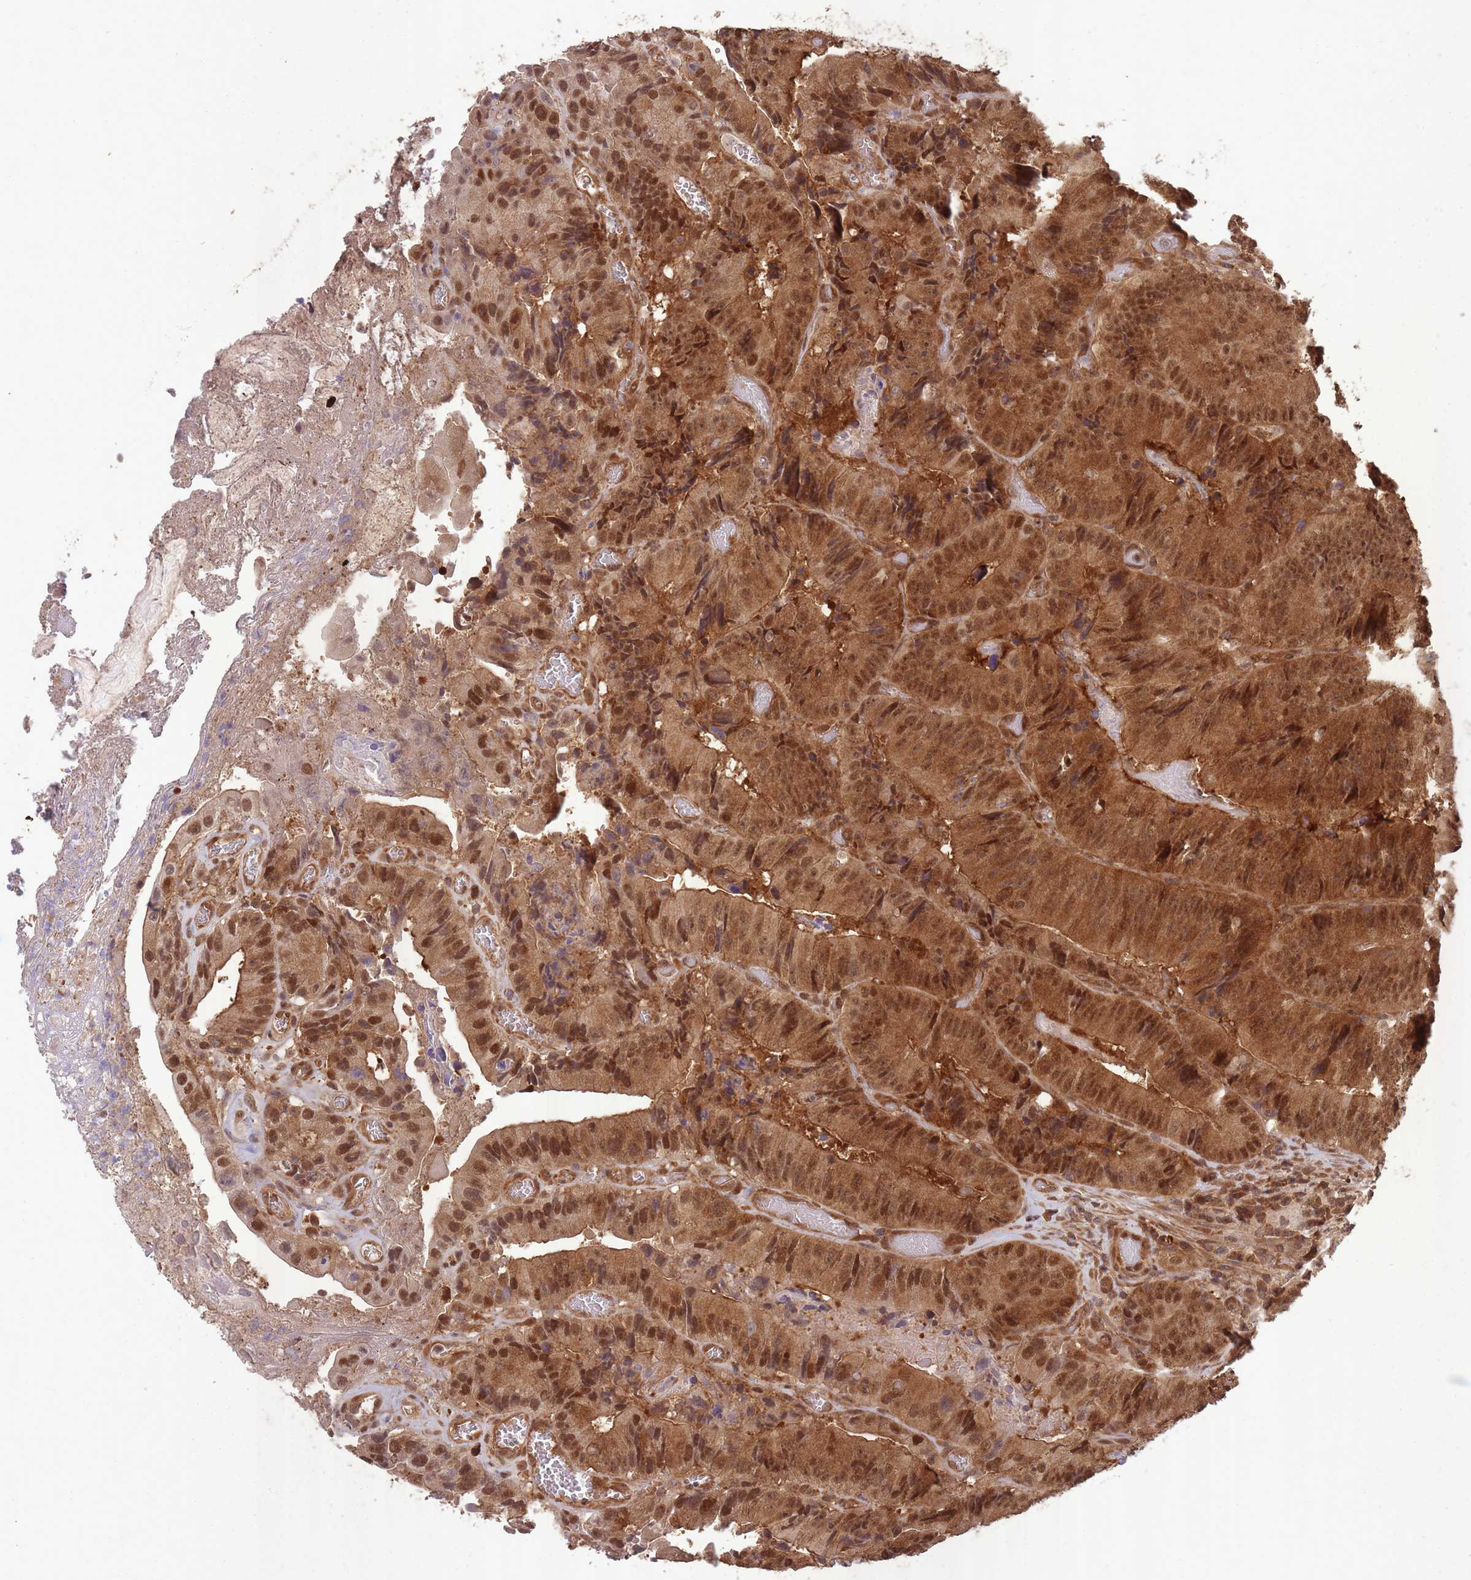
{"staining": {"intensity": "moderate", "quantity": ">75%", "location": "cytoplasmic/membranous,nuclear"}, "tissue": "colorectal cancer", "cell_type": "Tumor cells", "image_type": "cancer", "snomed": [{"axis": "morphology", "description": "Adenocarcinoma, NOS"}, {"axis": "topography", "description": "Colon"}], "caption": "This is an image of immunohistochemistry (IHC) staining of colorectal adenocarcinoma, which shows moderate expression in the cytoplasmic/membranous and nuclear of tumor cells.", "gene": "PPP6R3", "patient": {"sex": "female", "age": 86}}